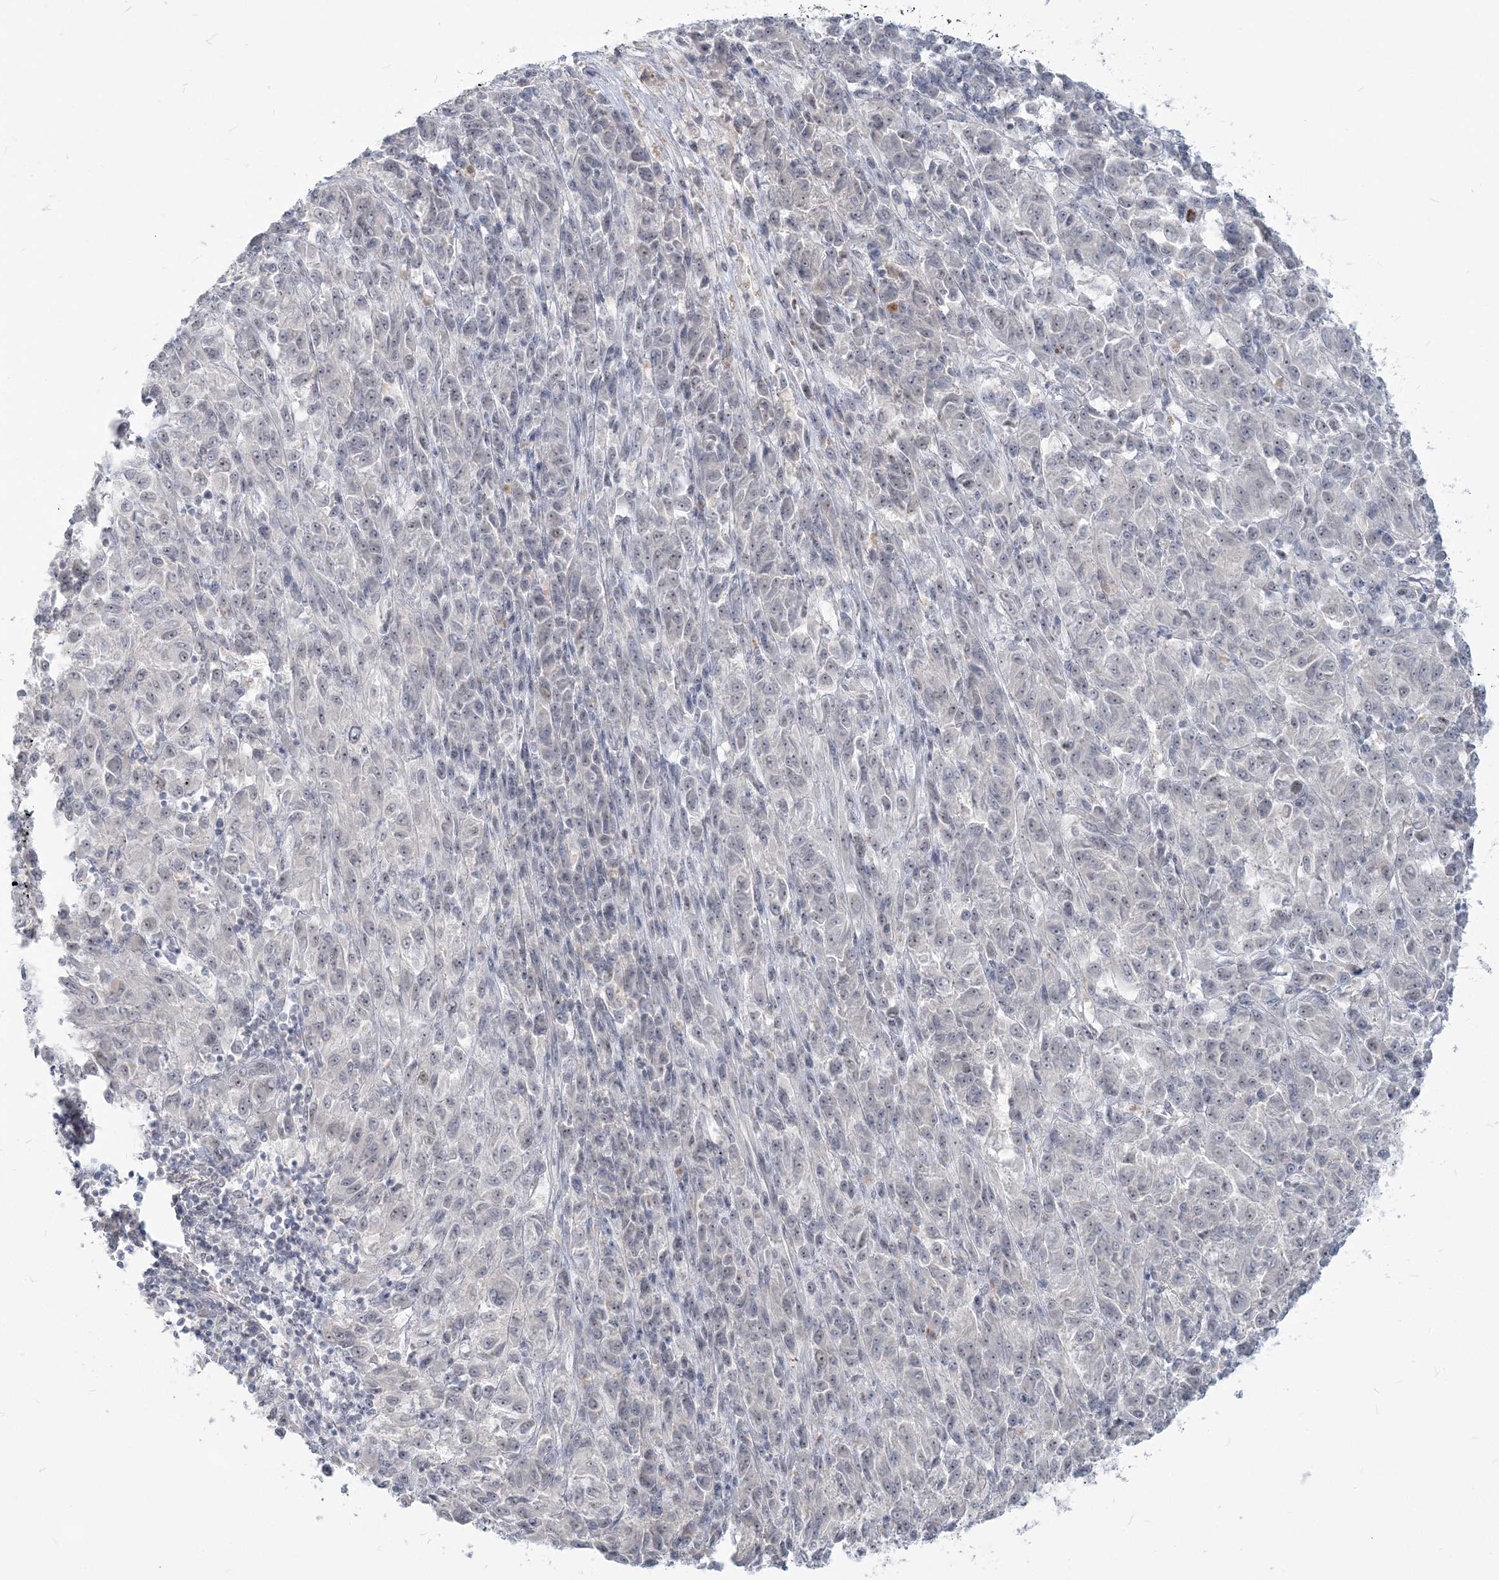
{"staining": {"intensity": "negative", "quantity": "none", "location": "none"}, "tissue": "melanoma", "cell_type": "Tumor cells", "image_type": "cancer", "snomed": [{"axis": "morphology", "description": "Malignant melanoma, Metastatic site"}, {"axis": "topography", "description": "Lung"}], "caption": "Immunohistochemical staining of melanoma demonstrates no significant staining in tumor cells.", "gene": "SDAD1", "patient": {"sex": "male", "age": 64}}